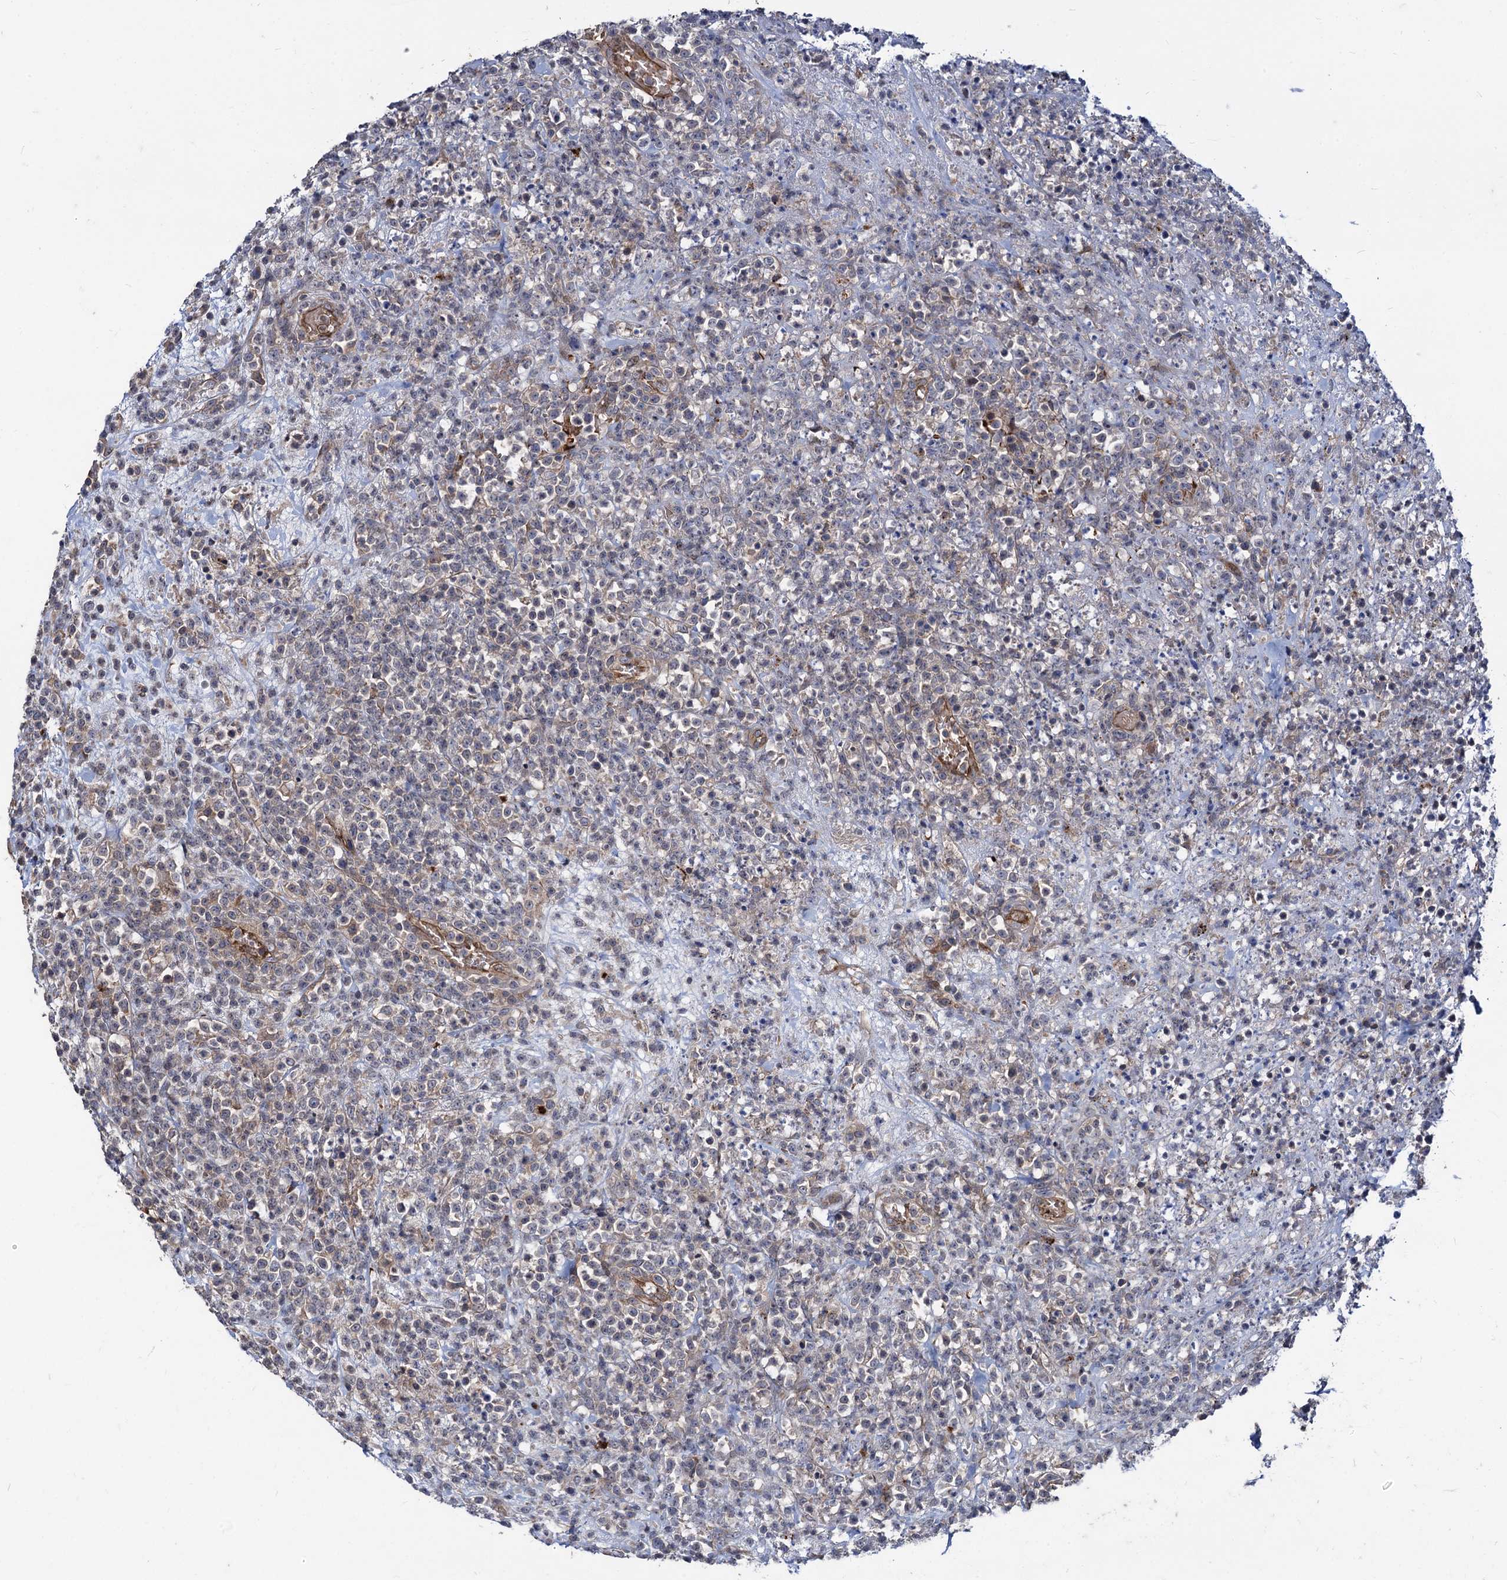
{"staining": {"intensity": "weak", "quantity": "25%-75%", "location": "cytoplasmic/membranous"}, "tissue": "lymphoma", "cell_type": "Tumor cells", "image_type": "cancer", "snomed": [{"axis": "morphology", "description": "Malignant lymphoma, non-Hodgkin's type, High grade"}, {"axis": "topography", "description": "Colon"}], "caption": "Immunohistochemical staining of lymphoma shows weak cytoplasmic/membranous protein staining in approximately 25%-75% of tumor cells.", "gene": "KXD1", "patient": {"sex": "female", "age": 53}}